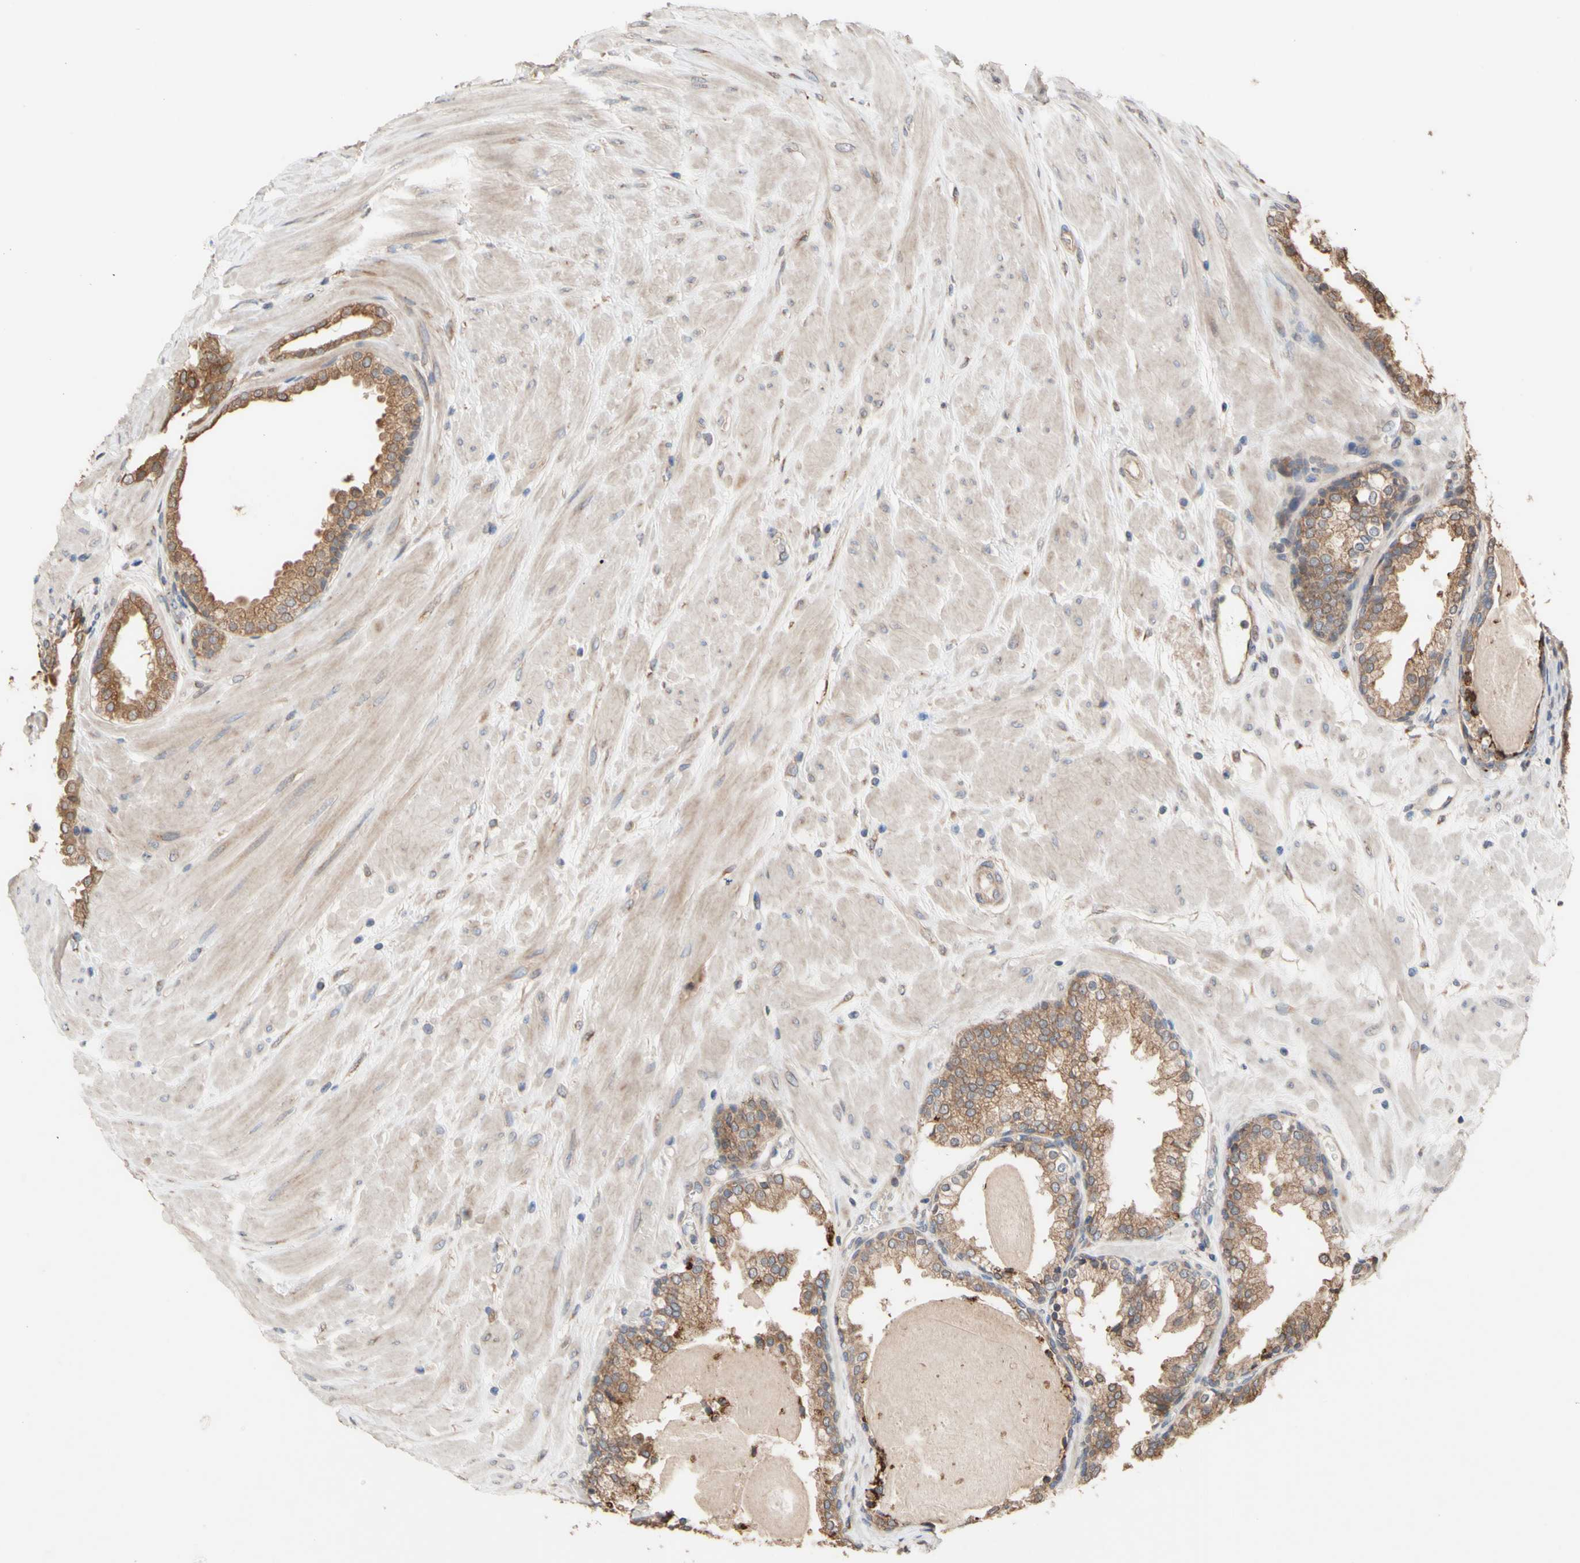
{"staining": {"intensity": "moderate", "quantity": ">75%", "location": "cytoplasmic/membranous"}, "tissue": "prostate", "cell_type": "Glandular cells", "image_type": "normal", "snomed": [{"axis": "morphology", "description": "Normal tissue, NOS"}, {"axis": "topography", "description": "Prostate"}], "caption": "Immunohistochemistry (IHC) of benign human prostate shows medium levels of moderate cytoplasmic/membranous staining in approximately >75% of glandular cells.", "gene": "NECTIN3", "patient": {"sex": "male", "age": 51}}